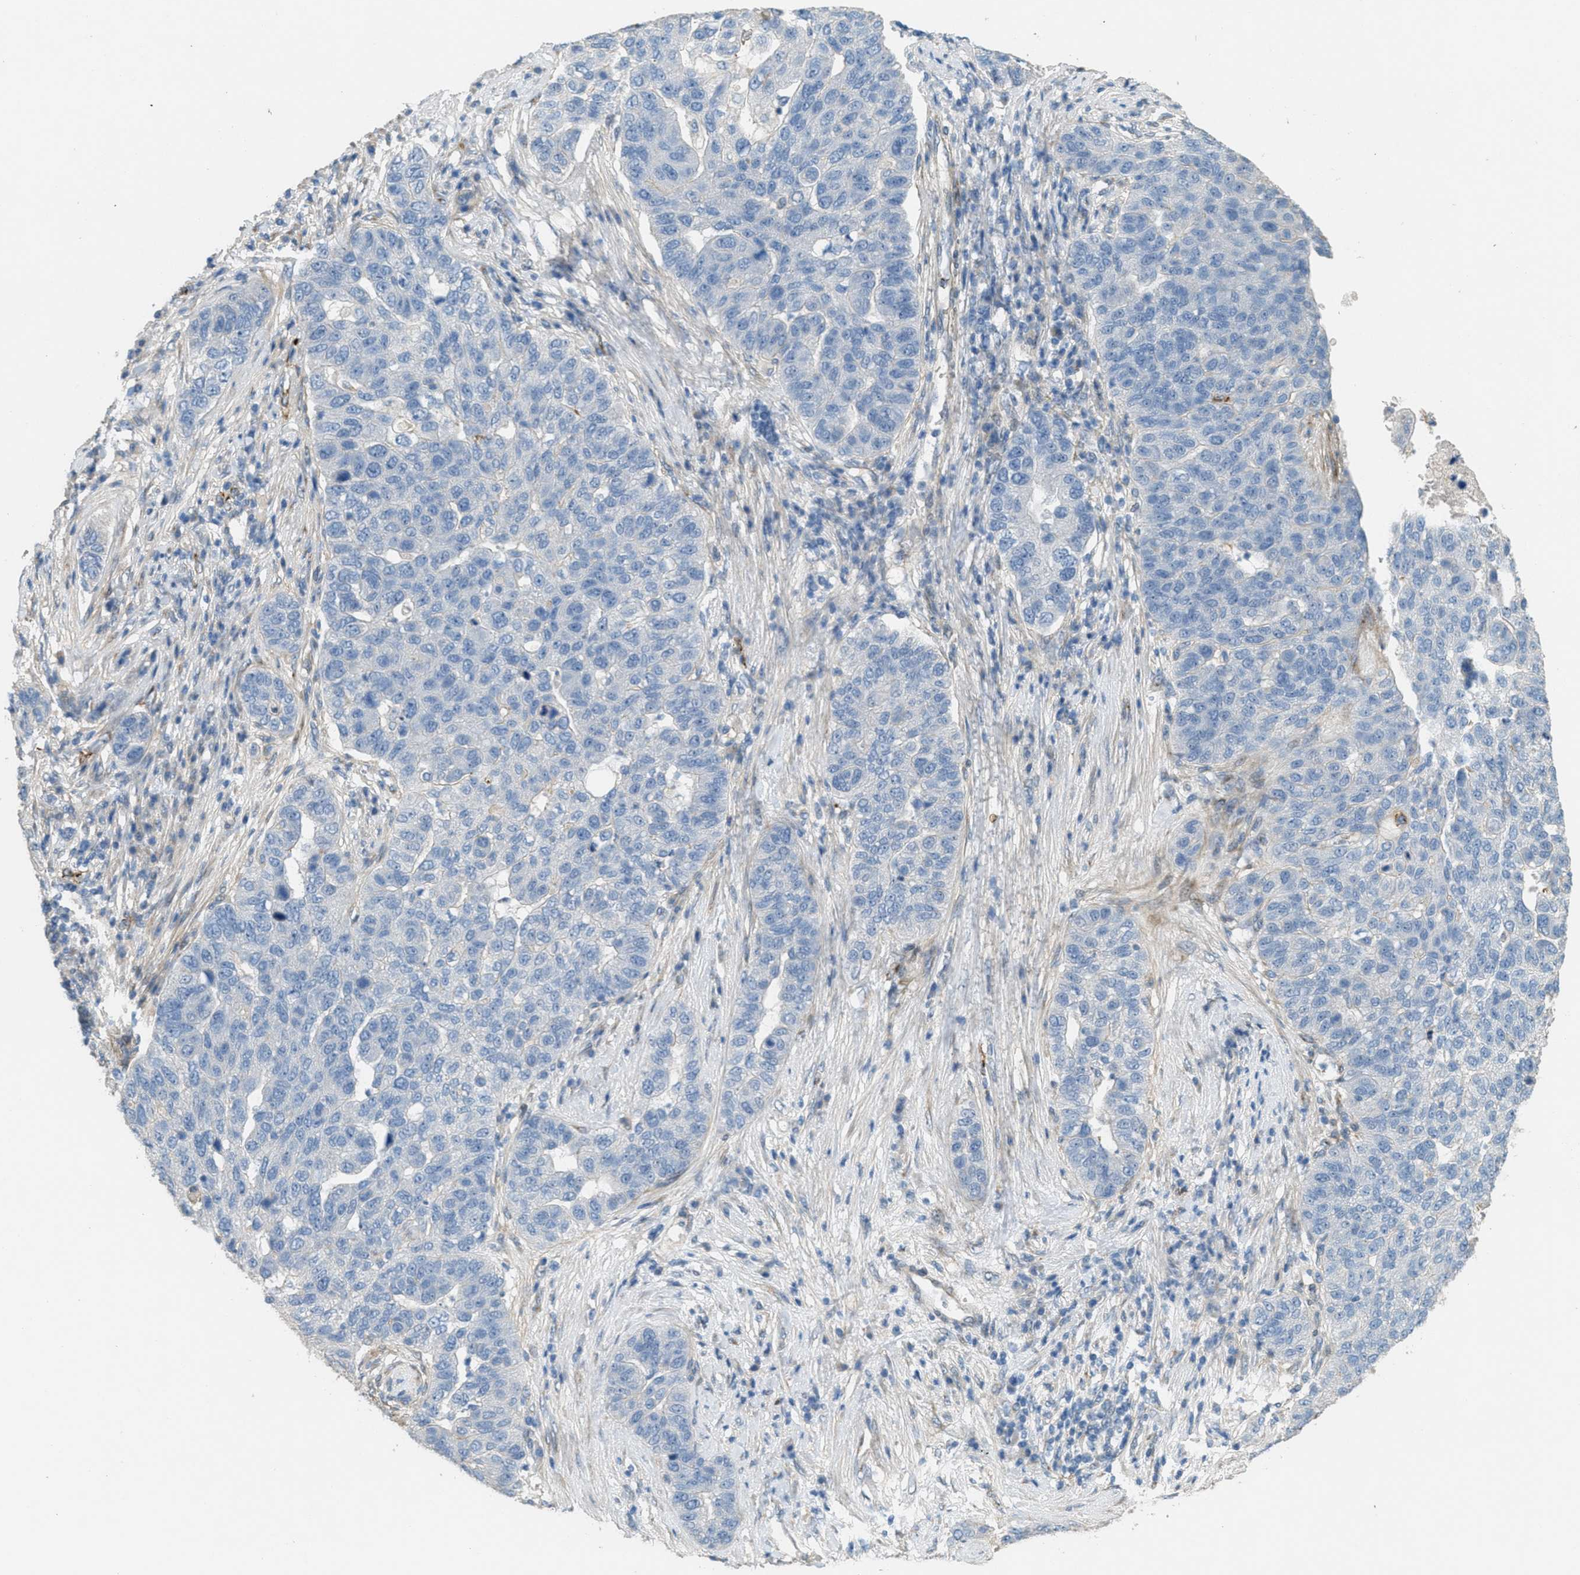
{"staining": {"intensity": "negative", "quantity": "none", "location": "none"}, "tissue": "pancreatic cancer", "cell_type": "Tumor cells", "image_type": "cancer", "snomed": [{"axis": "morphology", "description": "Adenocarcinoma, NOS"}, {"axis": "topography", "description": "Pancreas"}], "caption": "High power microscopy histopathology image of an IHC micrograph of pancreatic cancer, revealing no significant expression in tumor cells. (DAB (3,3'-diaminobenzidine) immunohistochemistry with hematoxylin counter stain).", "gene": "ADCY5", "patient": {"sex": "female", "age": 61}}